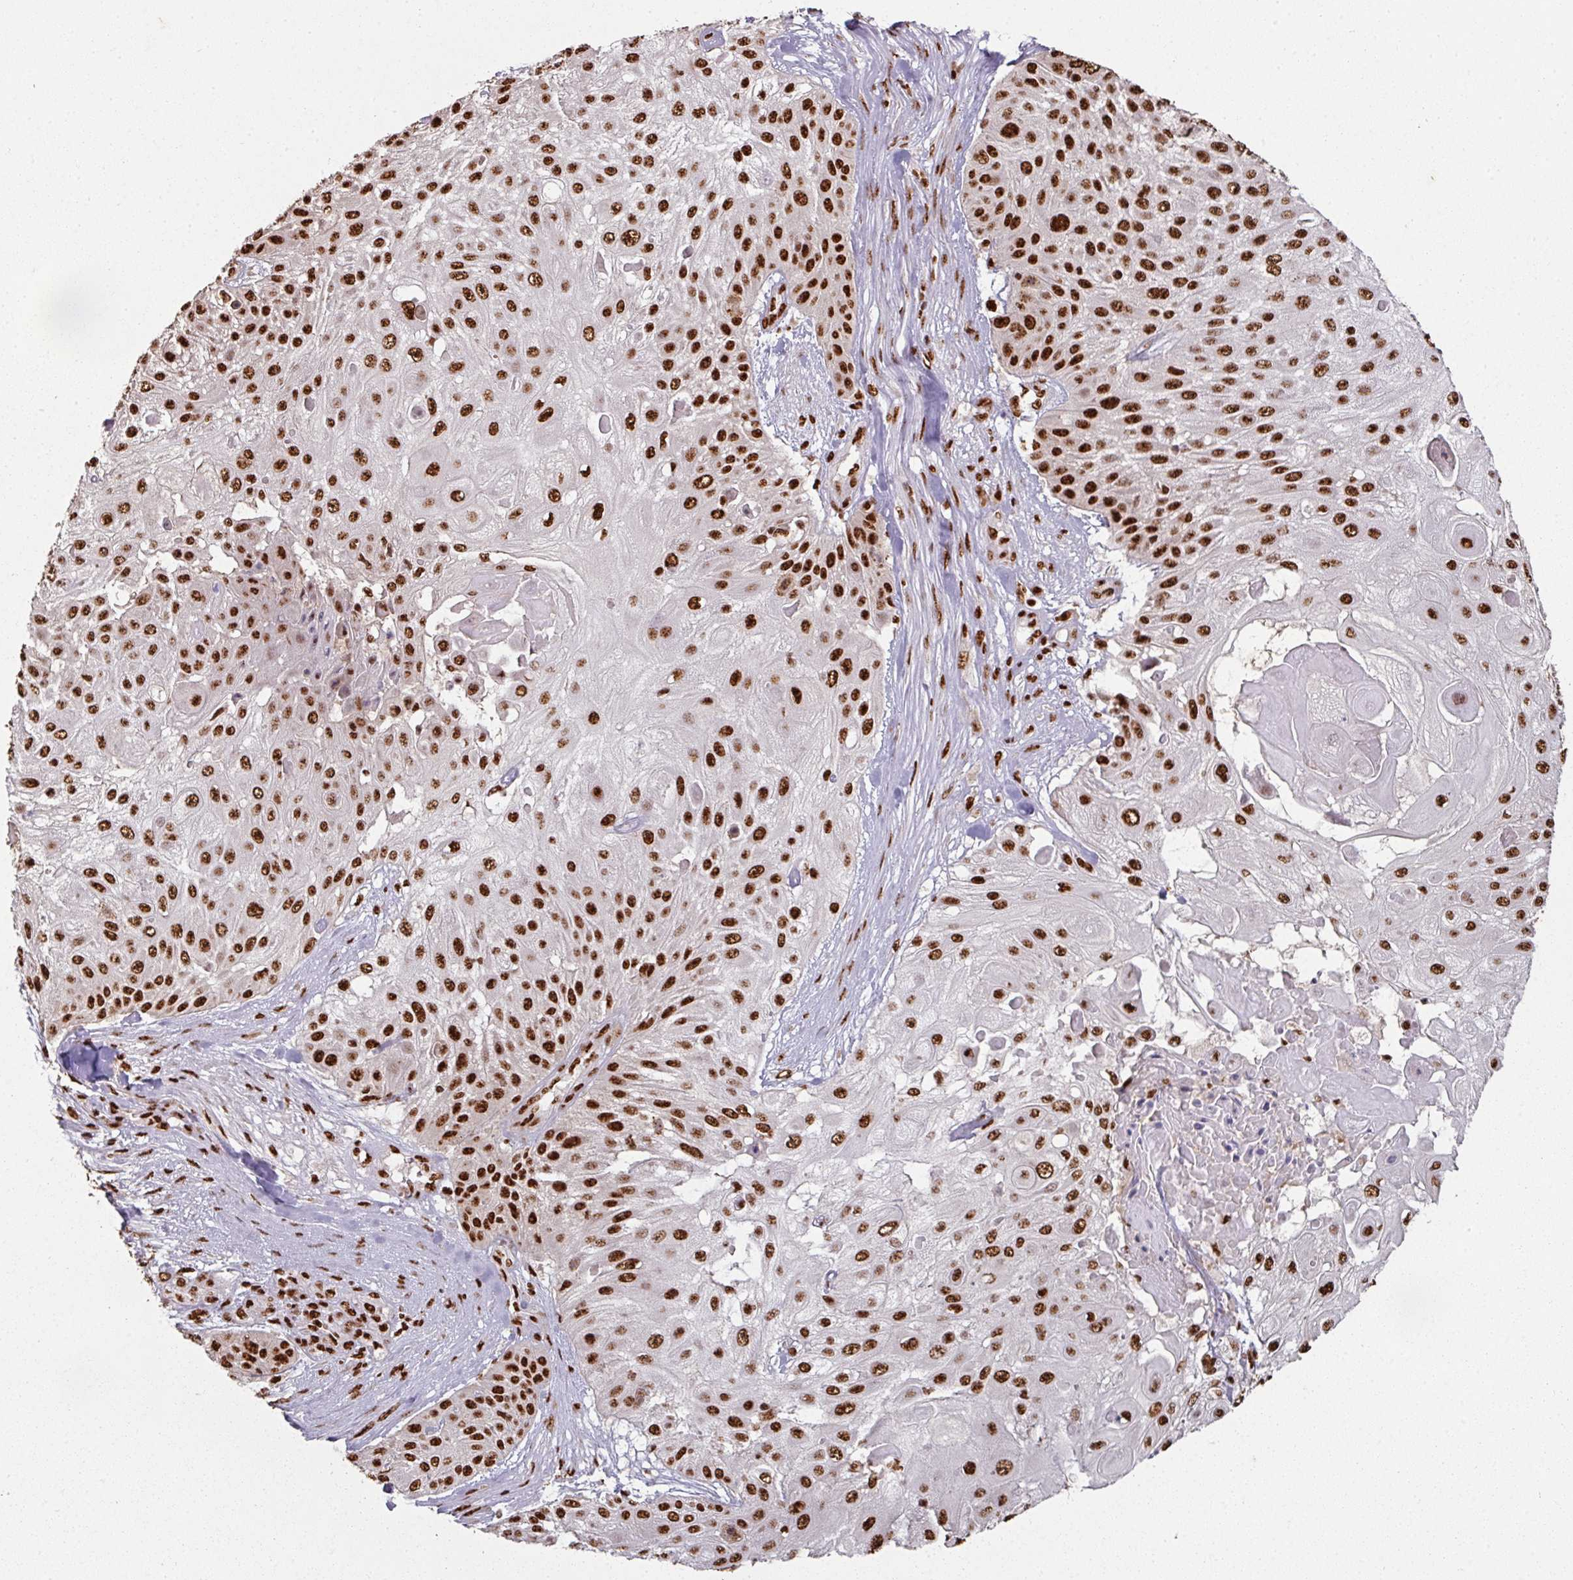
{"staining": {"intensity": "strong", "quantity": ">75%", "location": "nuclear"}, "tissue": "skin cancer", "cell_type": "Tumor cells", "image_type": "cancer", "snomed": [{"axis": "morphology", "description": "Squamous cell carcinoma, NOS"}, {"axis": "topography", "description": "Skin"}], "caption": "Human skin cancer (squamous cell carcinoma) stained with a brown dye displays strong nuclear positive positivity in about >75% of tumor cells.", "gene": "SIK3", "patient": {"sex": "female", "age": 86}}